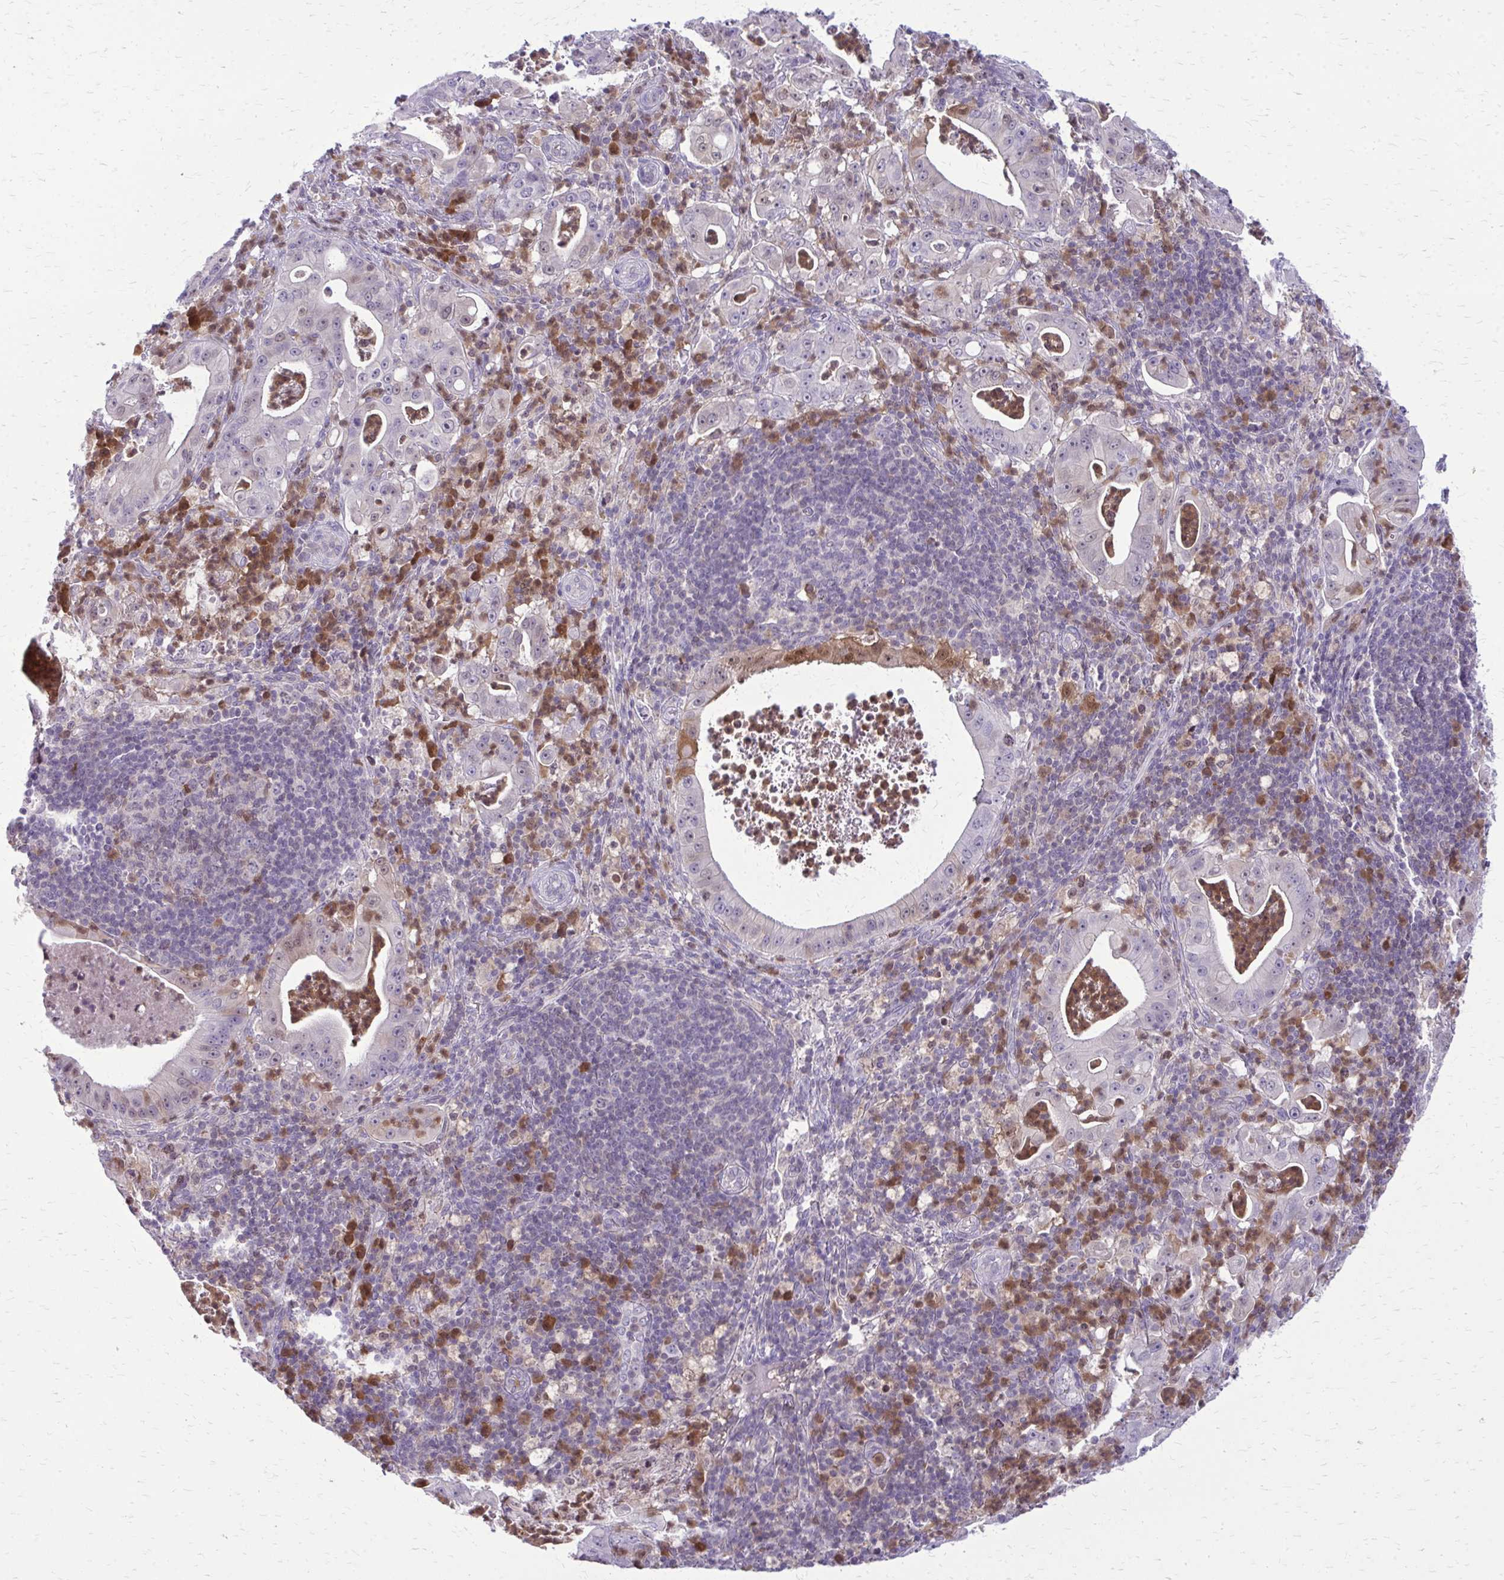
{"staining": {"intensity": "negative", "quantity": "none", "location": "none"}, "tissue": "pancreatic cancer", "cell_type": "Tumor cells", "image_type": "cancer", "snomed": [{"axis": "morphology", "description": "Adenocarcinoma, NOS"}, {"axis": "topography", "description": "Pancreas"}], "caption": "DAB immunohistochemical staining of human pancreatic cancer (adenocarcinoma) reveals no significant positivity in tumor cells.", "gene": "GLRX", "patient": {"sex": "male", "age": 71}}